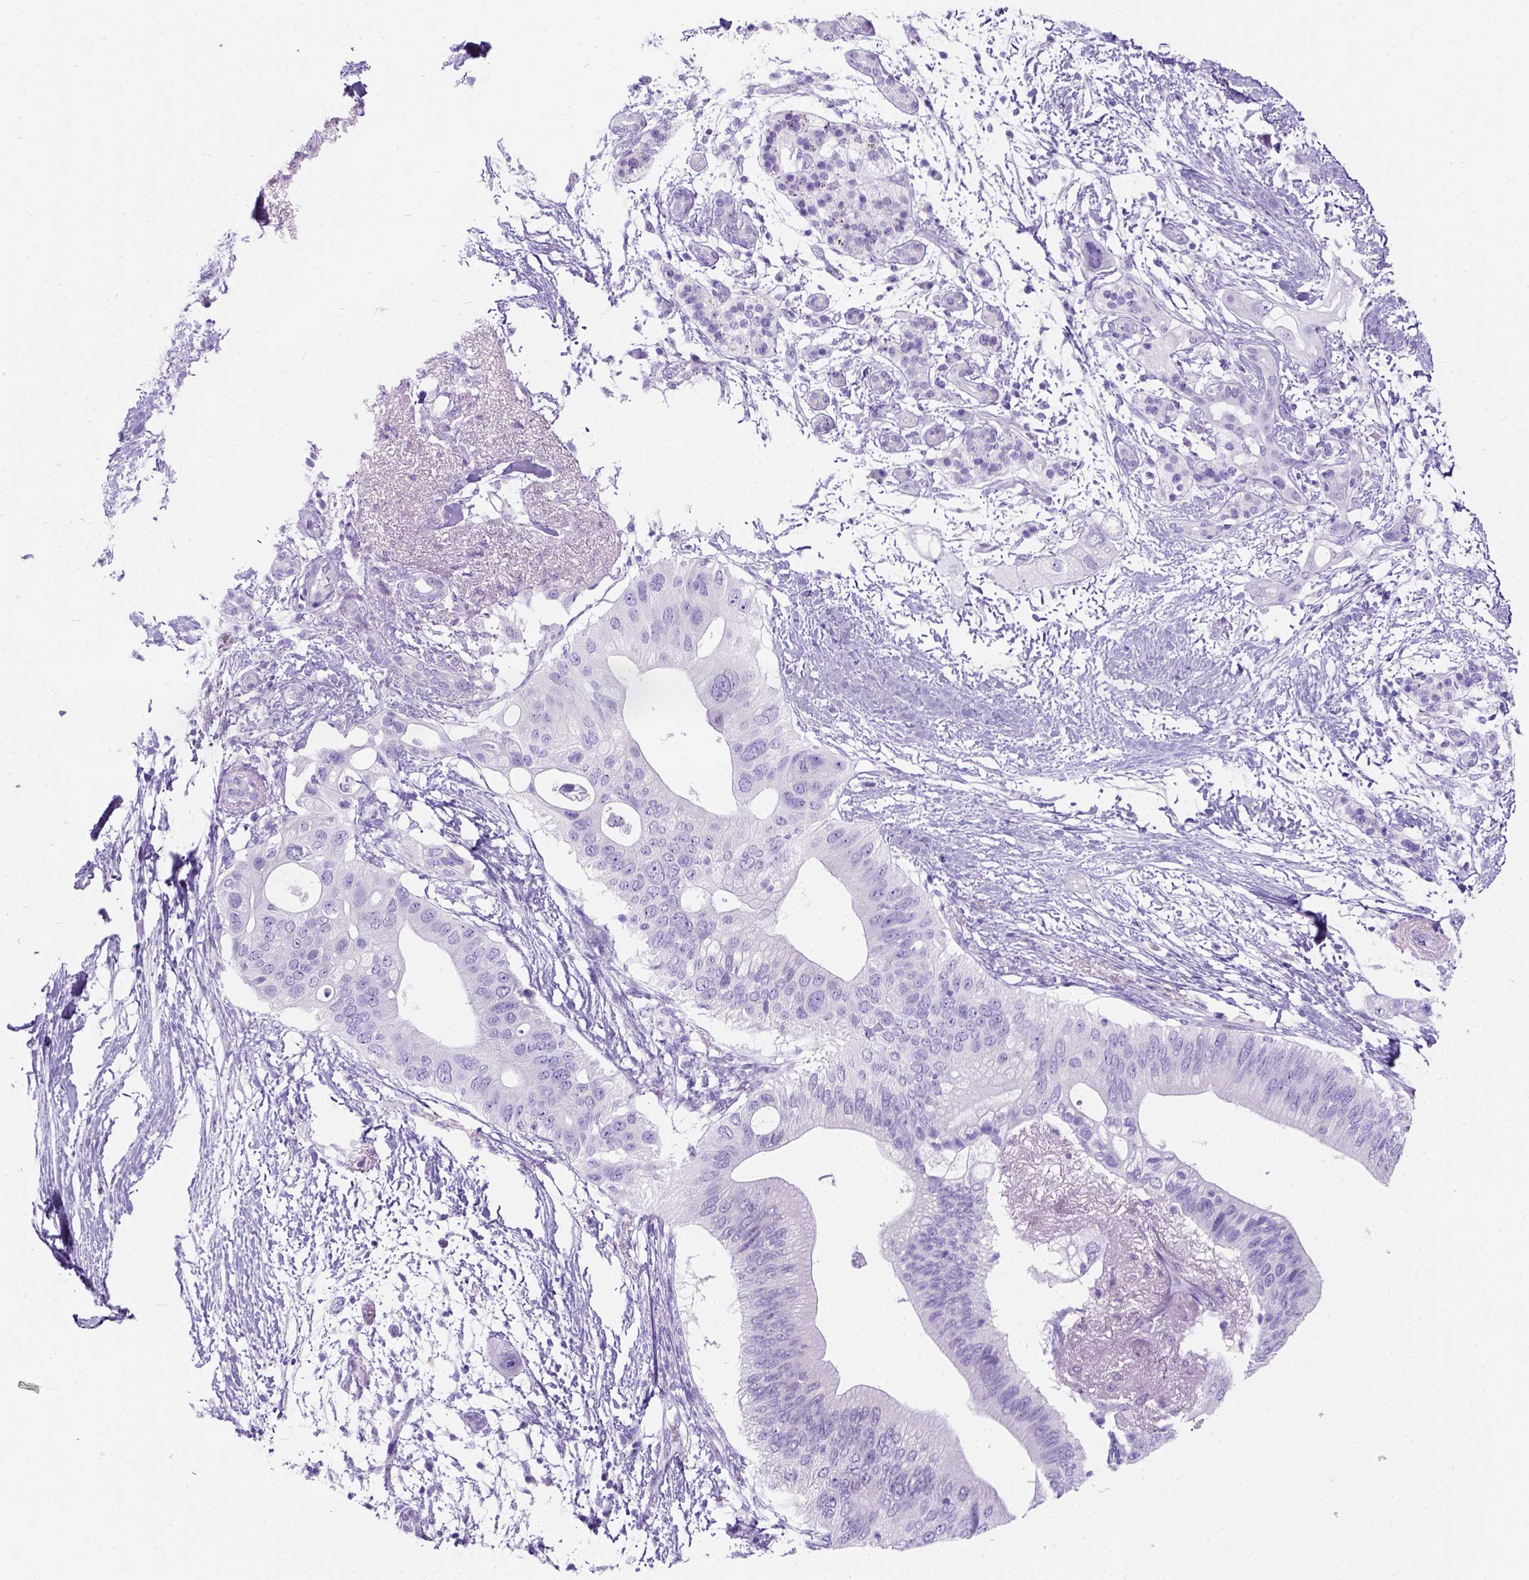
{"staining": {"intensity": "negative", "quantity": "none", "location": "none"}, "tissue": "pancreatic cancer", "cell_type": "Tumor cells", "image_type": "cancer", "snomed": [{"axis": "morphology", "description": "Adenocarcinoma, NOS"}, {"axis": "topography", "description": "Pancreas"}], "caption": "There is no significant positivity in tumor cells of pancreatic cancer.", "gene": "C7orf57", "patient": {"sex": "female", "age": 72}}